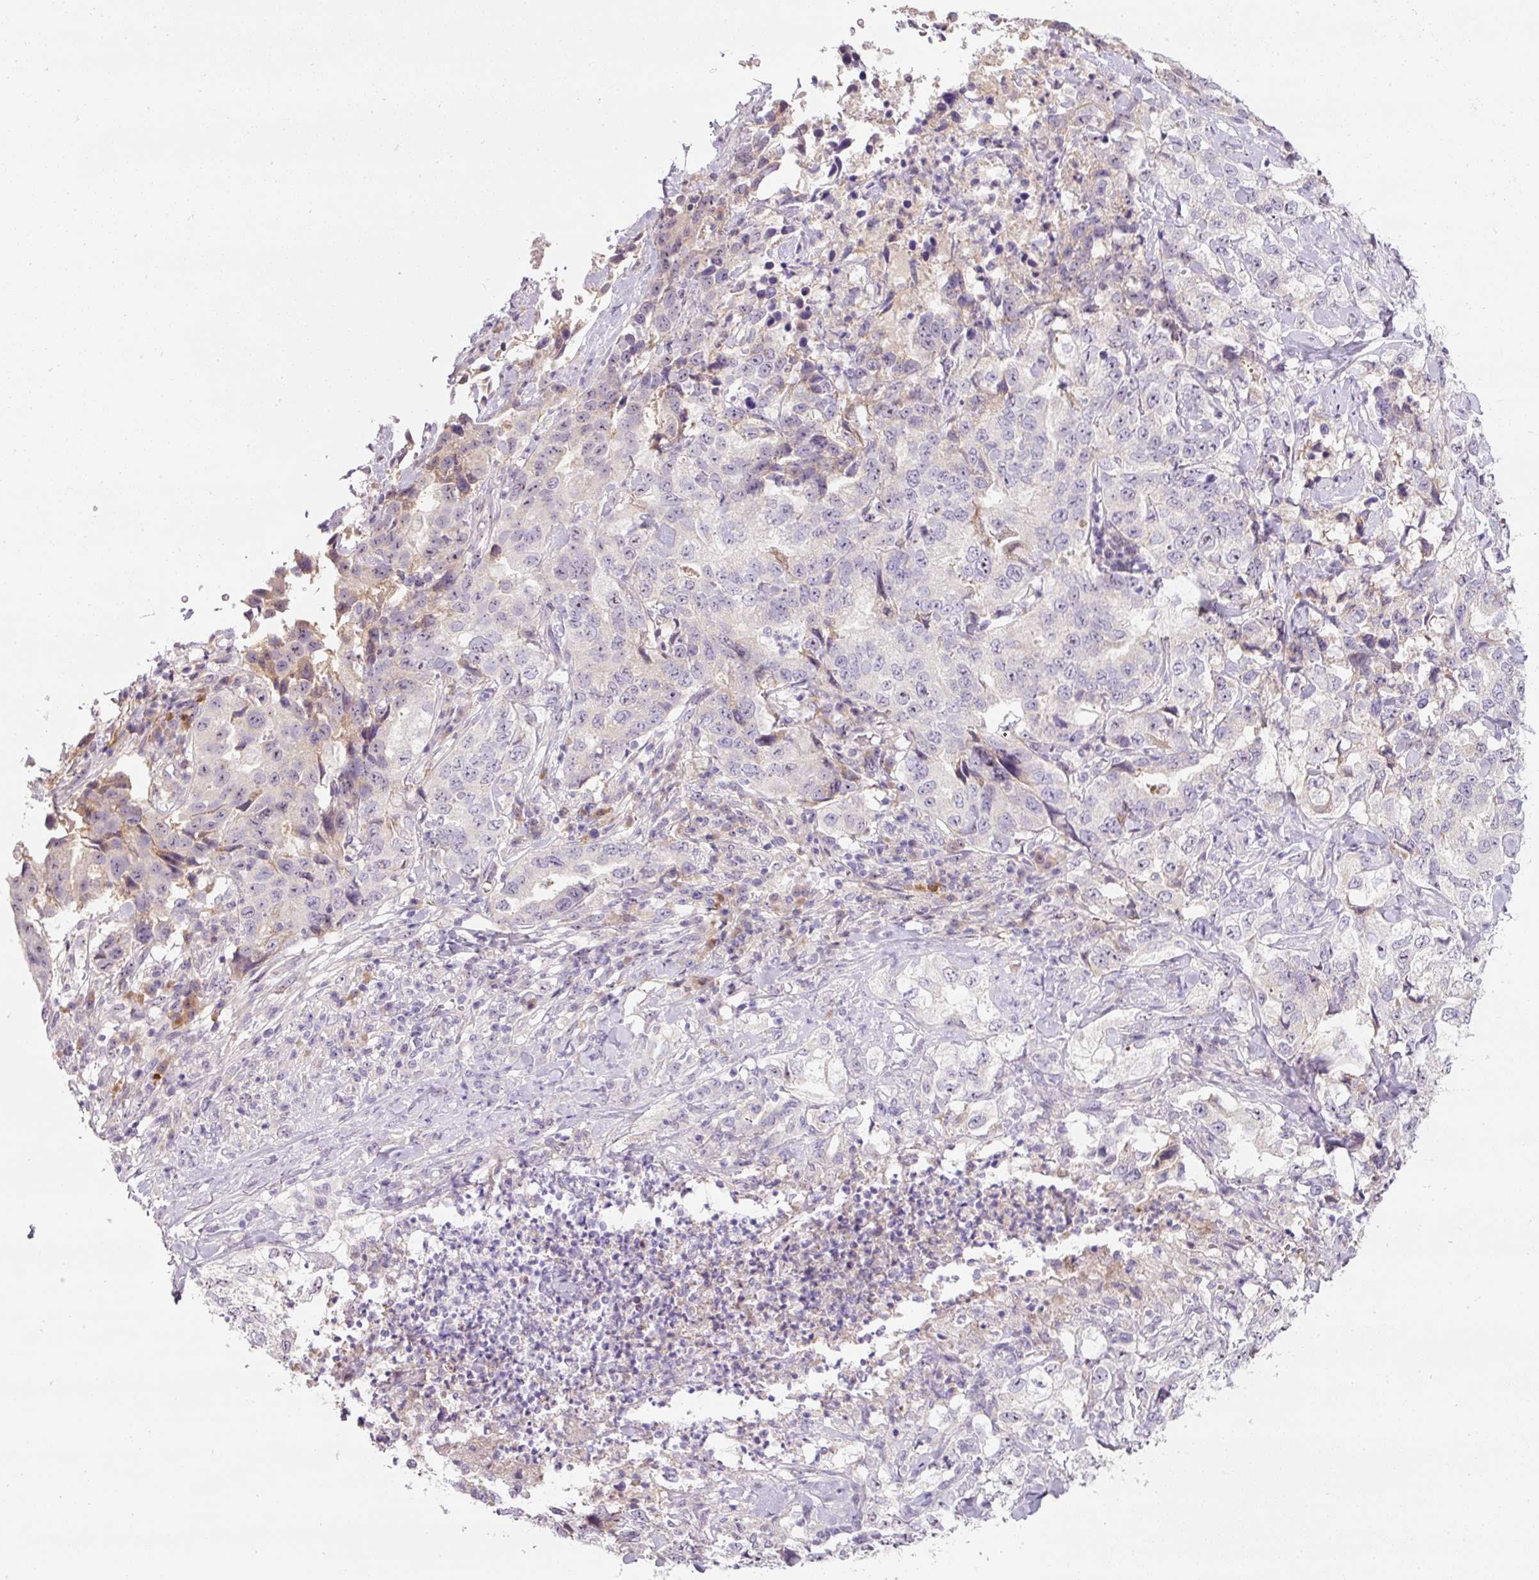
{"staining": {"intensity": "negative", "quantity": "none", "location": "none"}, "tissue": "lung cancer", "cell_type": "Tumor cells", "image_type": "cancer", "snomed": [{"axis": "morphology", "description": "Adenocarcinoma, NOS"}, {"axis": "topography", "description": "Lung"}], "caption": "There is no significant expression in tumor cells of lung adenocarcinoma.", "gene": "TMEM37", "patient": {"sex": "female", "age": 51}}